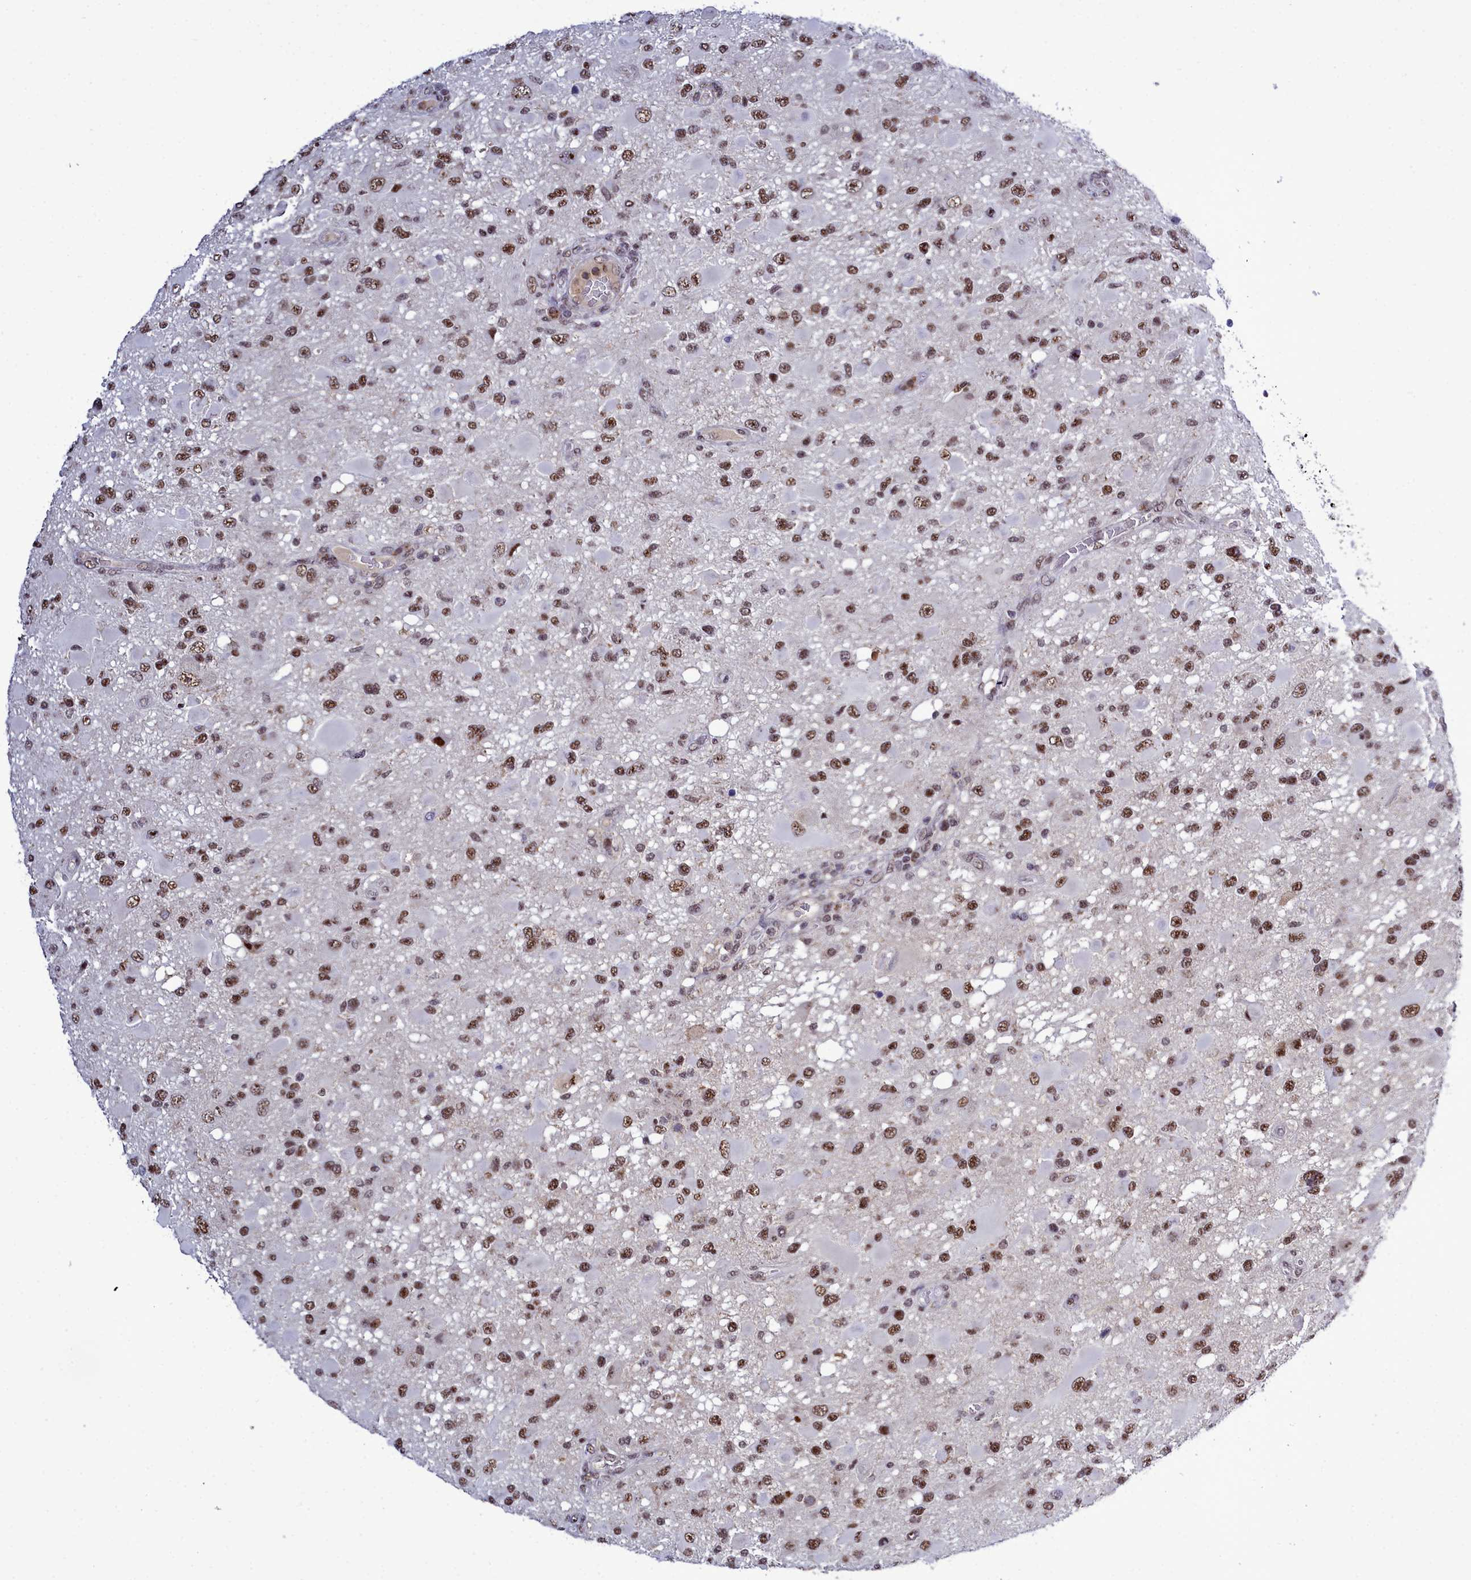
{"staining": {"intensity": "moderate", "quantity": ">75%", "location": "nuclear"}, "tissue": "glioma", "cell_type": "Tumor cells", "image_type": "cancer", "snomed": [{"axis": "morphology", "description": "Glioma, malignant, High grade"}, {"axis": "topography", "description": "Brain"}], "caption": "The photomicrograph displays staining of malignant glioma (high-grade), revealing moderate nuclear protein positivity (brown color) within tumor cells.", "gene": "POM121L2", "patient": {"sex": "male", "age": 53}}